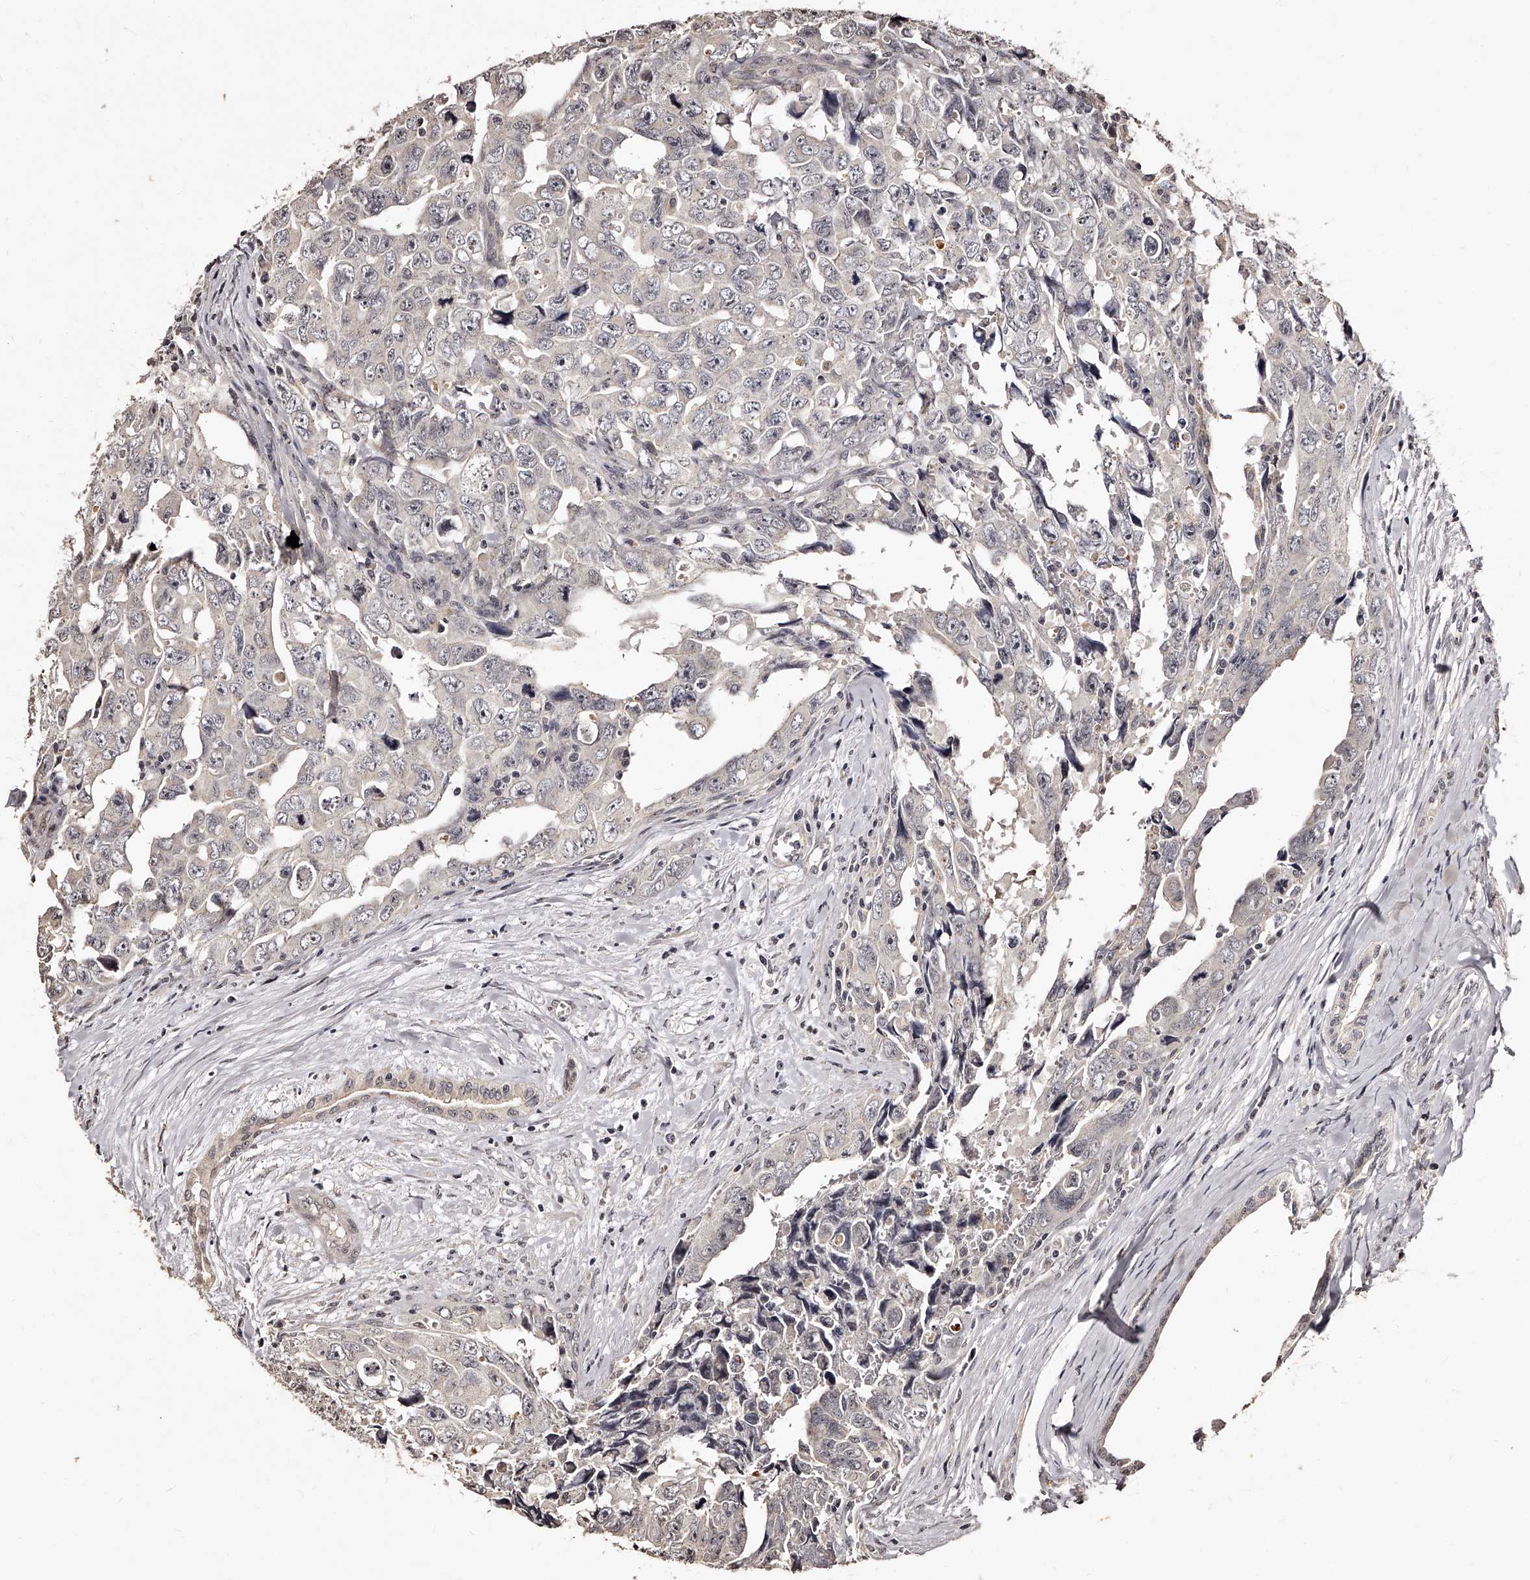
{"staining": {"intensity": "negative", "quantity": "none", "location": "none"}, "tissue": "testis cancer", "cell_type": "Tumor cells", "image_type": "cancer", "snomed": [{"axis": "morphology", "description": "Carcinoma, Embryonal, NOS"}, {"axis": "topography", "description": "Testis"}], "caption": "Testis cancer (embryonal carcinoma) was stained to show a protein in brown. There is no significant staining in tumor cells. (Brightfield microscopy of DAB (3,3'-diaminobenzidine) immunohistochemistry at high magnification).", "gene": "TSHR", "patient": {"sex": "male", "age": 28}}